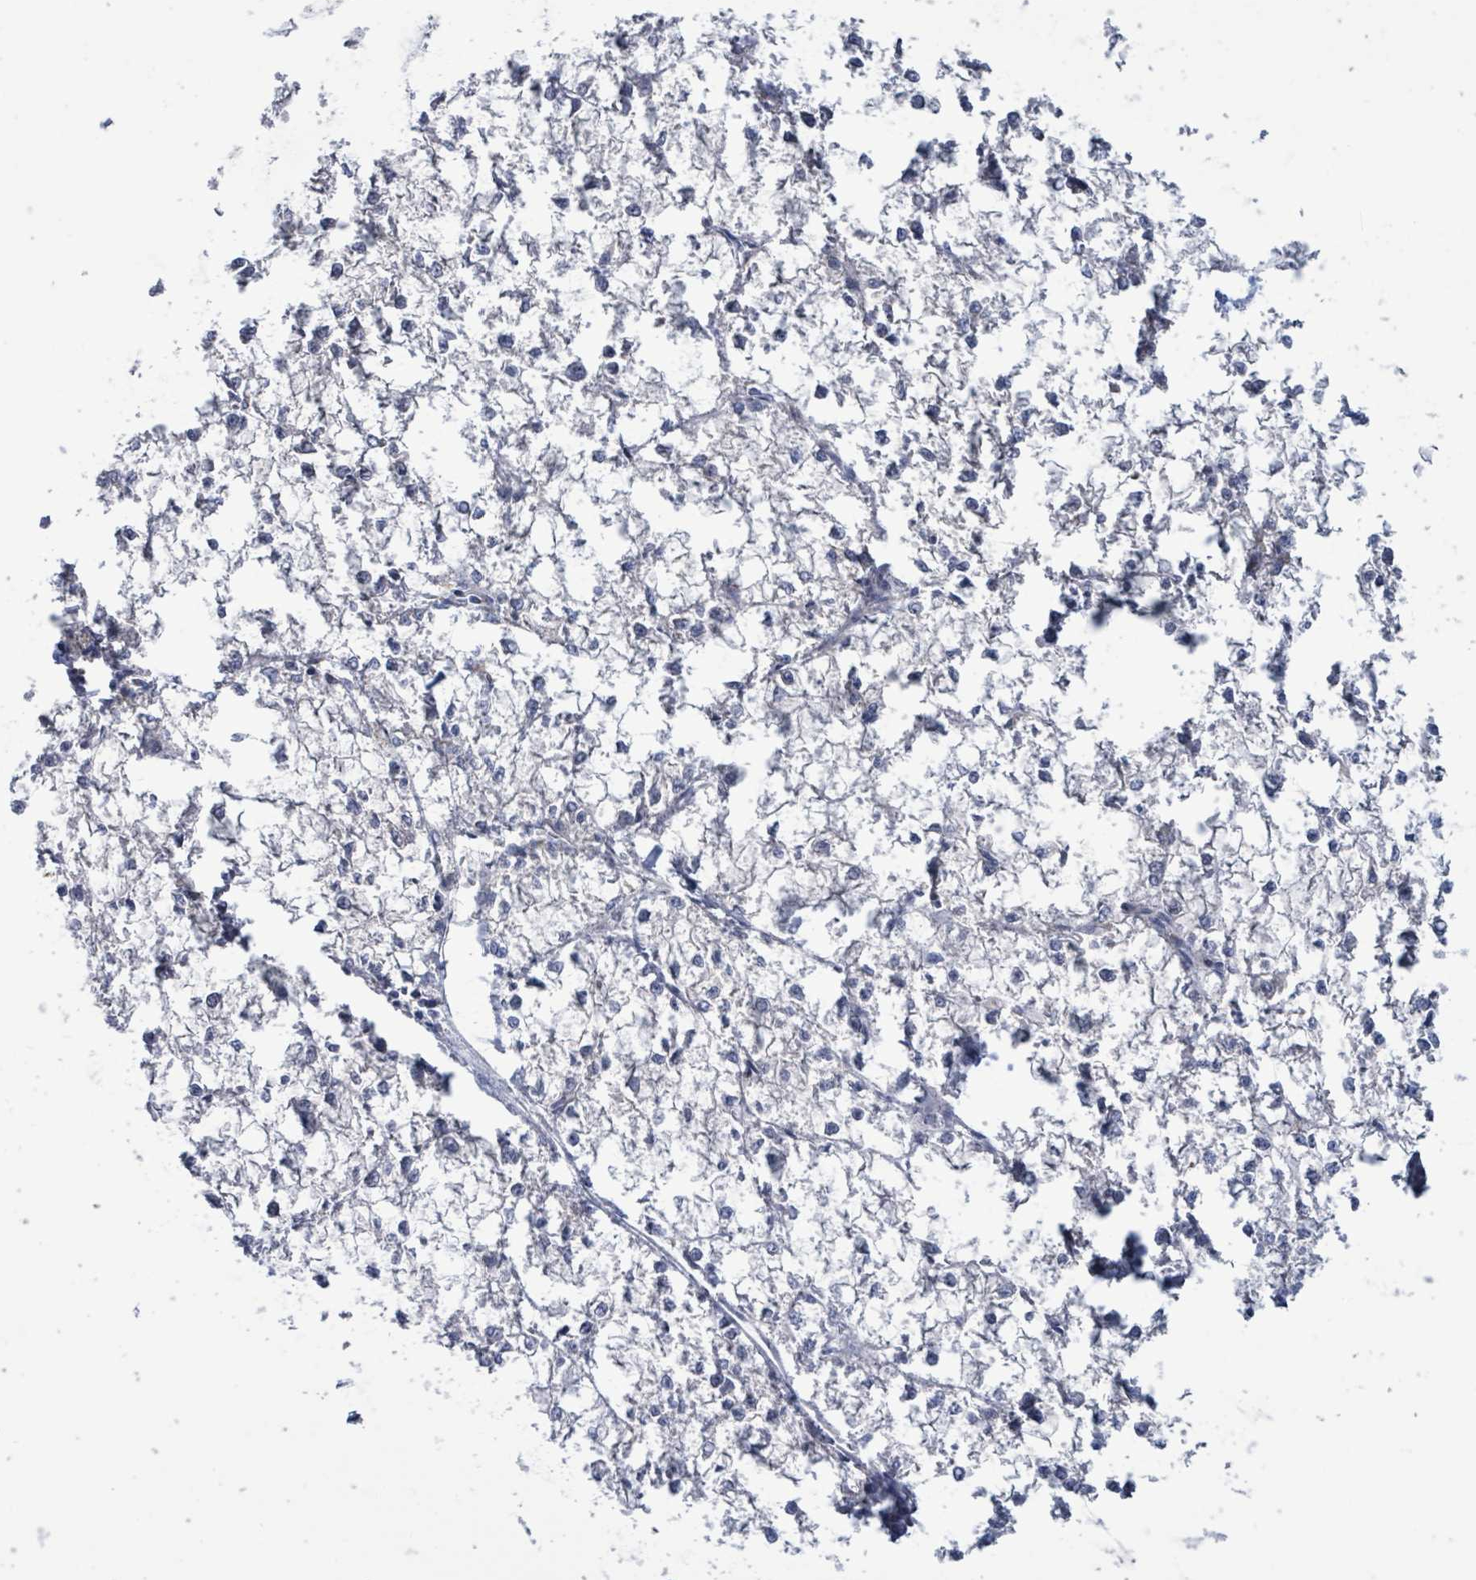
{"staining": {"intensity": "negative", "quantity": "none", "location": "none"}, "tissue": "liver cancer", "cell_type": "Tumor cells", "image_type": "cancer", "snomed": [{"axis": "morphology", "description": "Carcinoma, Hepatocellular, NOS"}, {"axis": "topography", "description": "Liver"}], "caption": "Immunohistochemical staining of liver cancer (hepatocellular carcinoma) shows no significant expression in tumor cells.", "gene": "AKR1C4", "patient": {"sex": "female", "age": 43}}